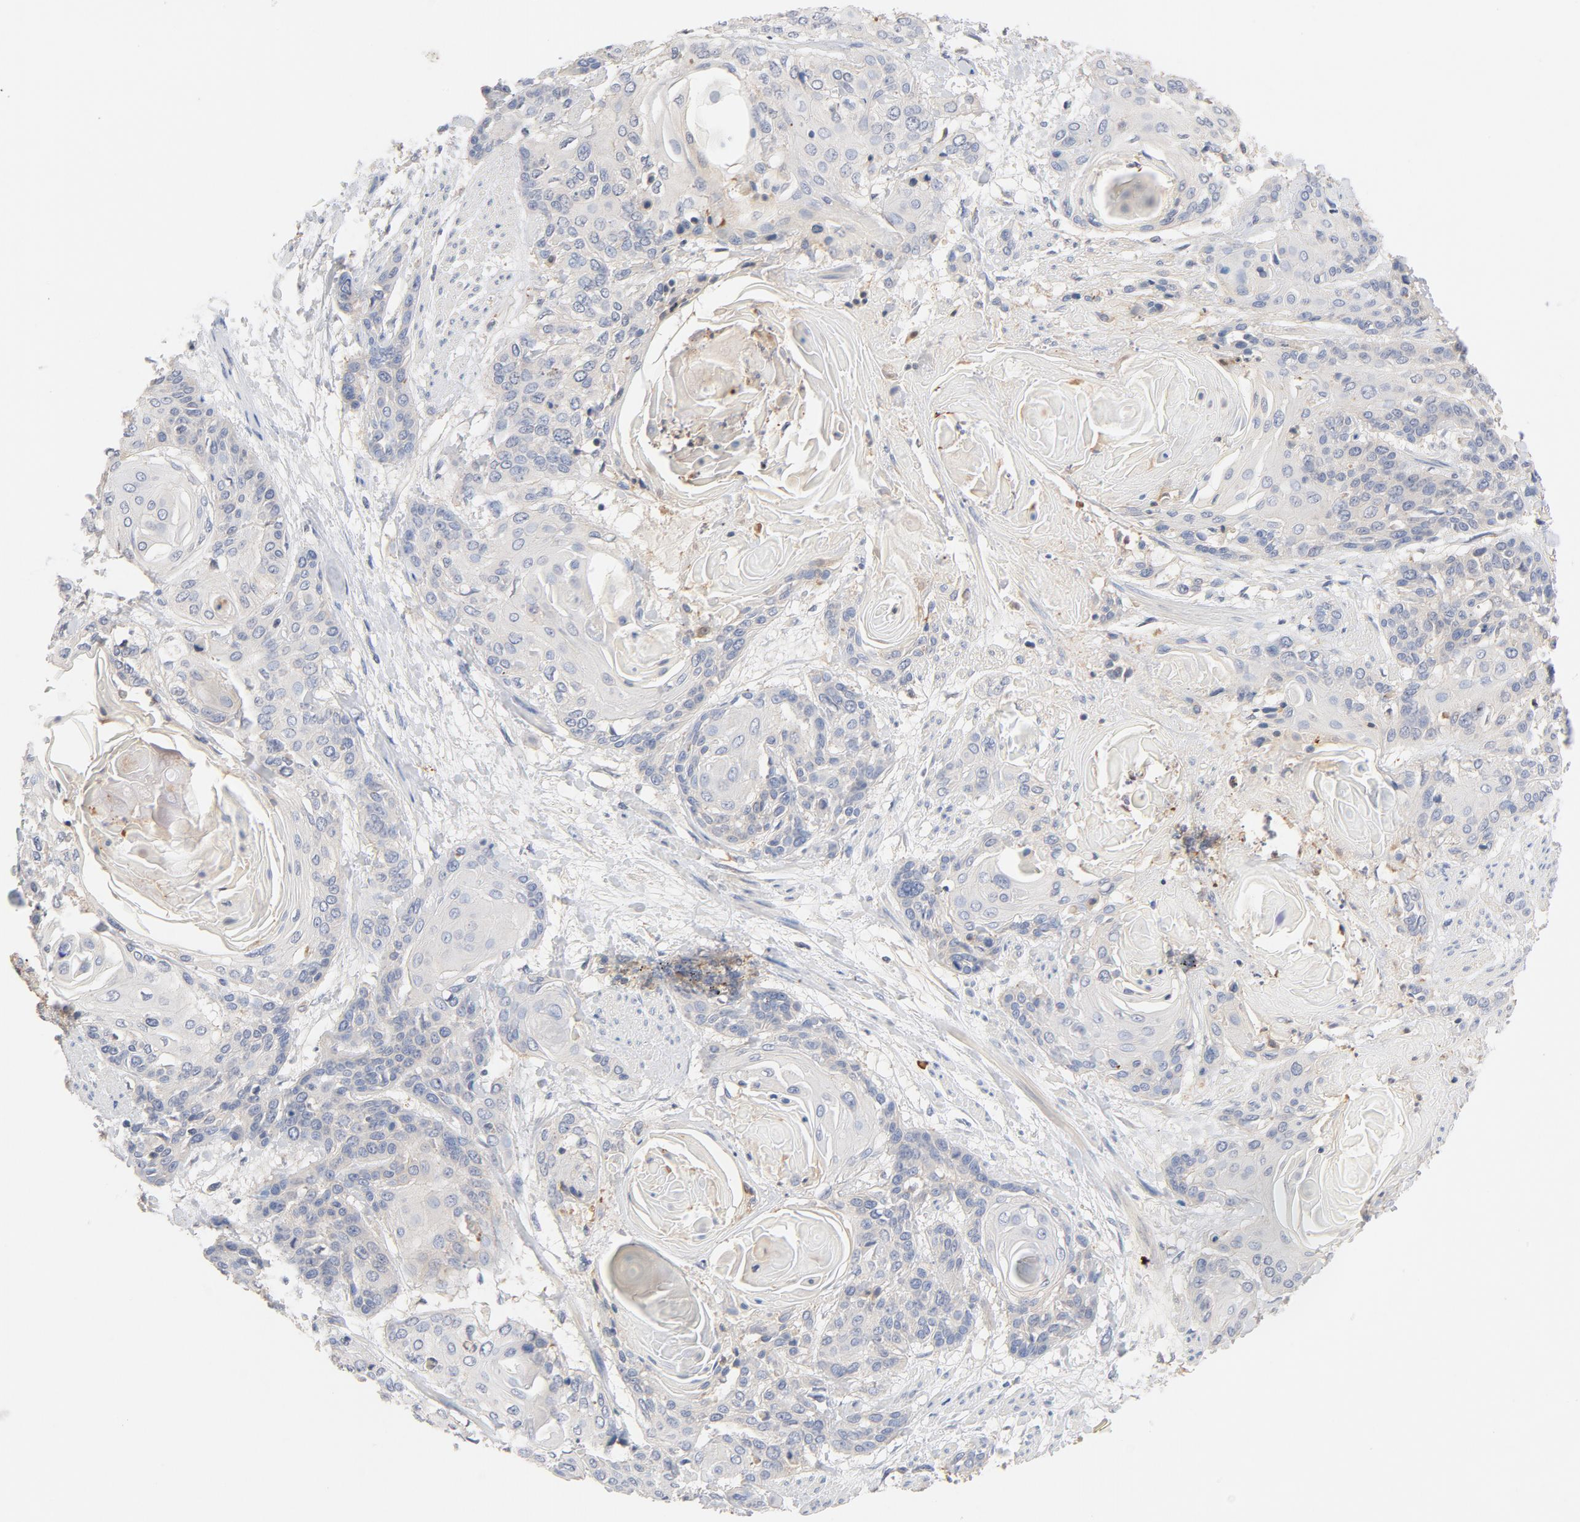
{"staining": {"intensity": "weak", "quantity": "25%-75%", "location": "cytoplasmic/membranous"}, "tissue": "cervical cancer", "cell_type": "Tumor cells", "image_type": "cancer", "snomed": [{"axis": "morphology", "description": "Squamous cell carcinoma, NOS"}, {"axis": "topography", "description": "Cervix"}], "caption": "Immunohistochemistry (DAB (3,3'-diaminobenzidine)) staining of cervical cancer (squamous cell carcinoma) exhibits weak cytoplasmic/membranous protein positivity in about 25%-75% of tumor cells.", "gene": "STRN3", "patient": {"sex": "female", "age": 57}}